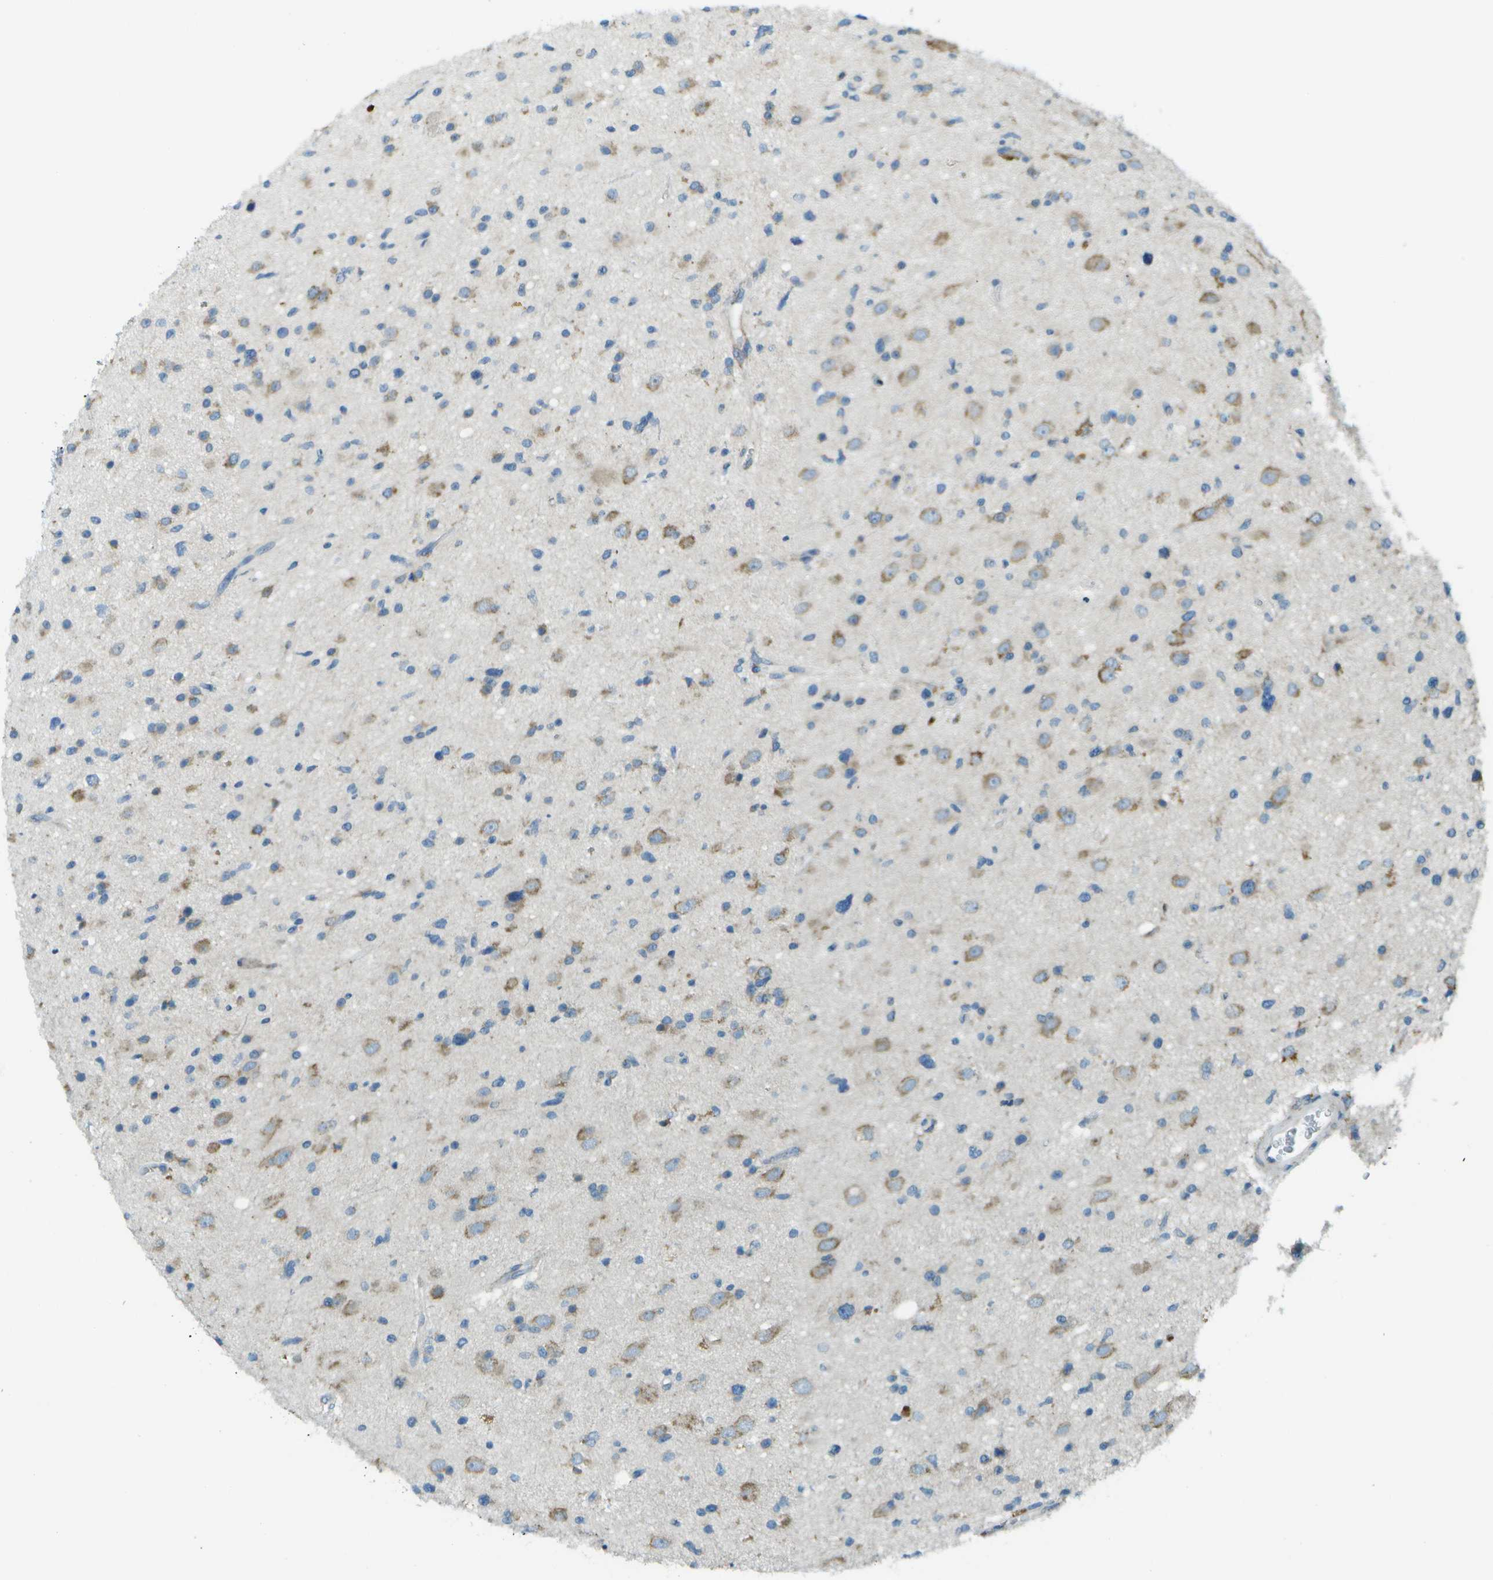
{"staining": {"intensity": "weak", "quantity": "<25%", "location": "cytoplasmic/membranous"}, "tissue": "glioma", "cell_type": "Tumor cells", "image_type": "cancer", "snomed": [{"axis": "morphology", "description": "Glioma, malignant, High grade"}, {"axis": "topography", "description": "Brain"}], "caption": "Immunohistochemistry (IHC) image of neoplastic tissue: glioma stained with DAB demonstrates no significant protein positivity in tumor cells. (Brightfield microscopy of DAB IHC at high magnification).", "gene": "KCTD3", "patient": {"sex": "male", "age": 33}}